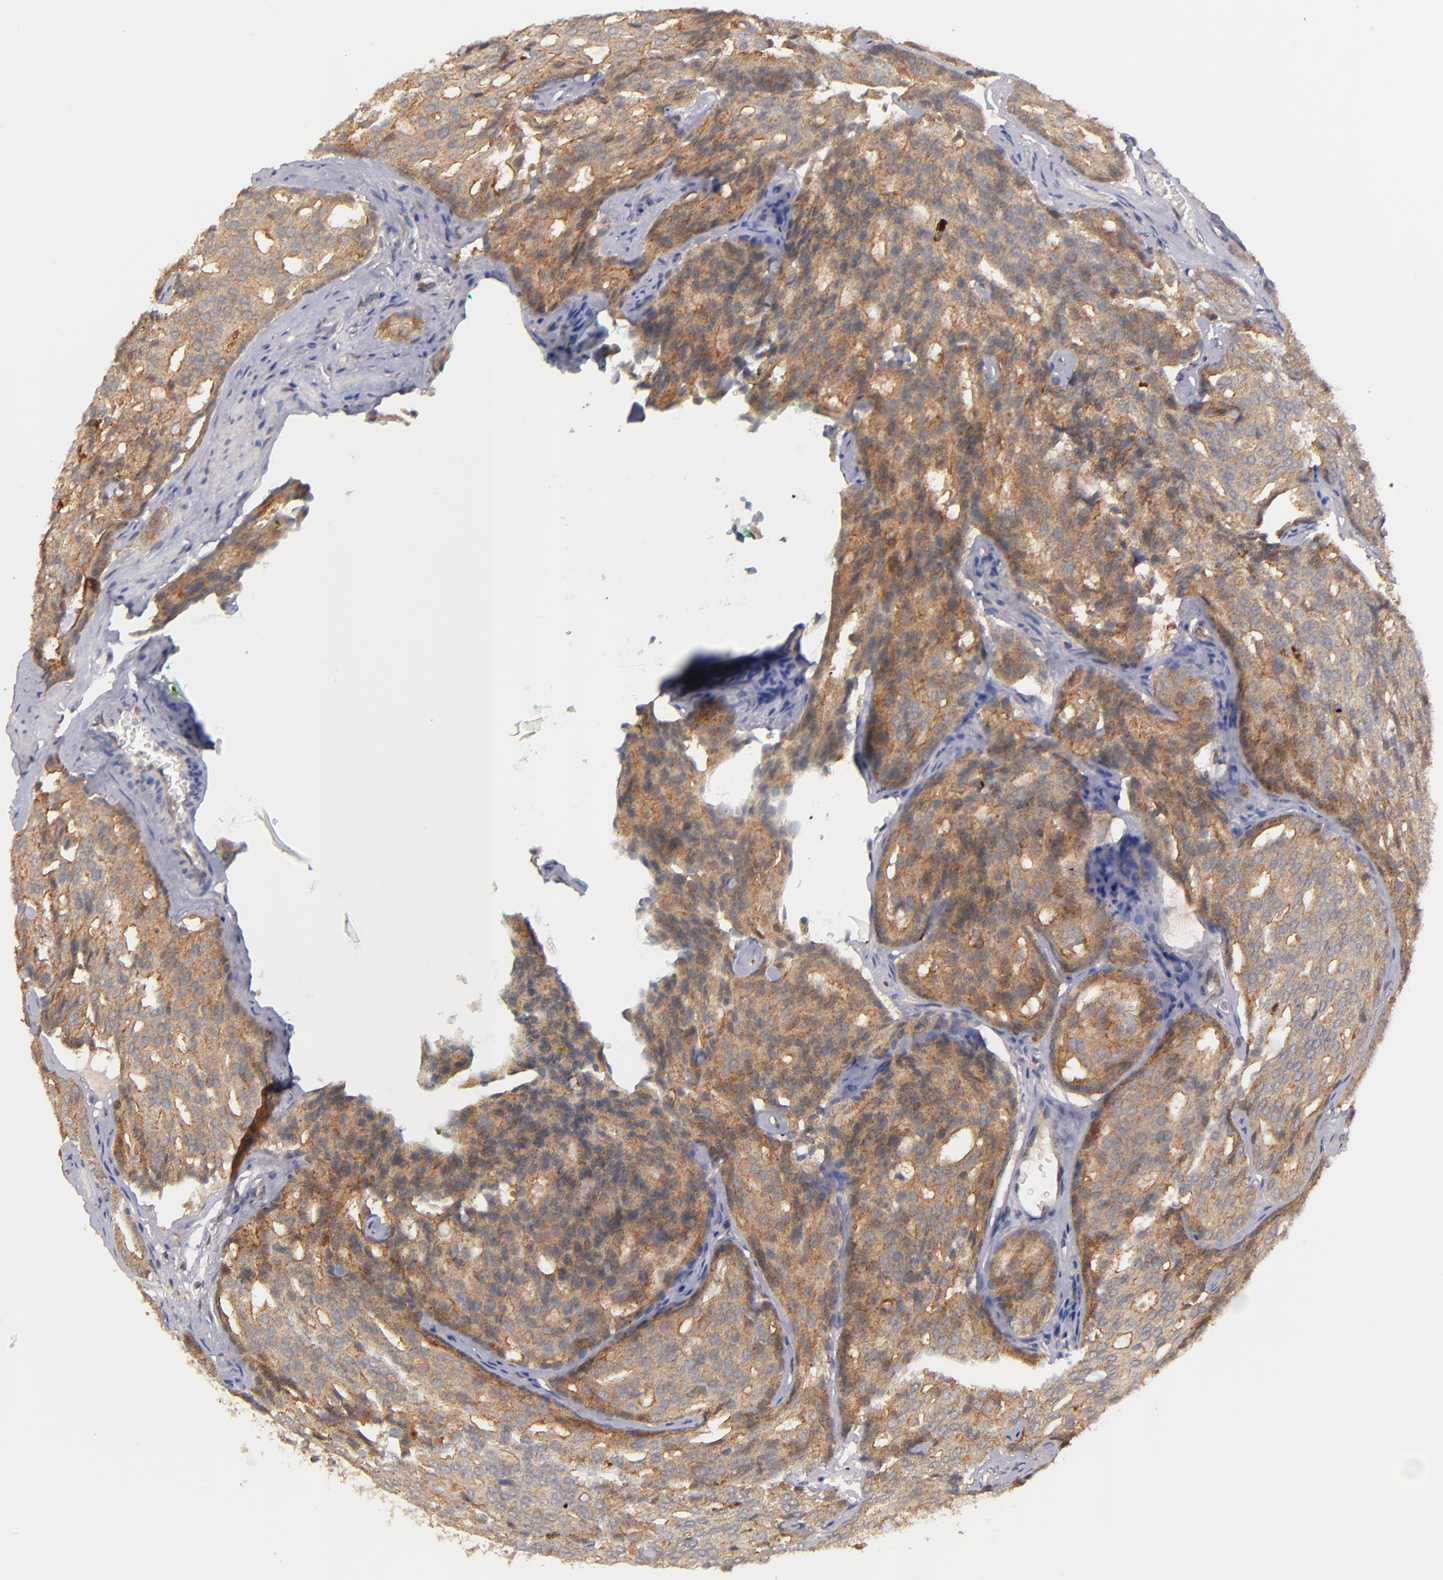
{"staining": {"intensity": "moderate", "quantity": ">75%", "location": "cytoplasmic/membranous"}, "tissue": "prostate cancer", "cell_type": "Tumor cells", "image_type": "cancer", "snomed": [{"axis": "morphology", "description": "Adenocarcinoma, High grade"}, {"axis": "topography", "description": "Prostate"}], "caption": "A micrograph of human adenocarcinoma (high-grade) (prostate) stained for a protein reveals moderate cytoplasmic/membranous brown staining in tumor cells.", "gene": "ZFYVE1", "patient": {"sex": "male", "age": 64}}